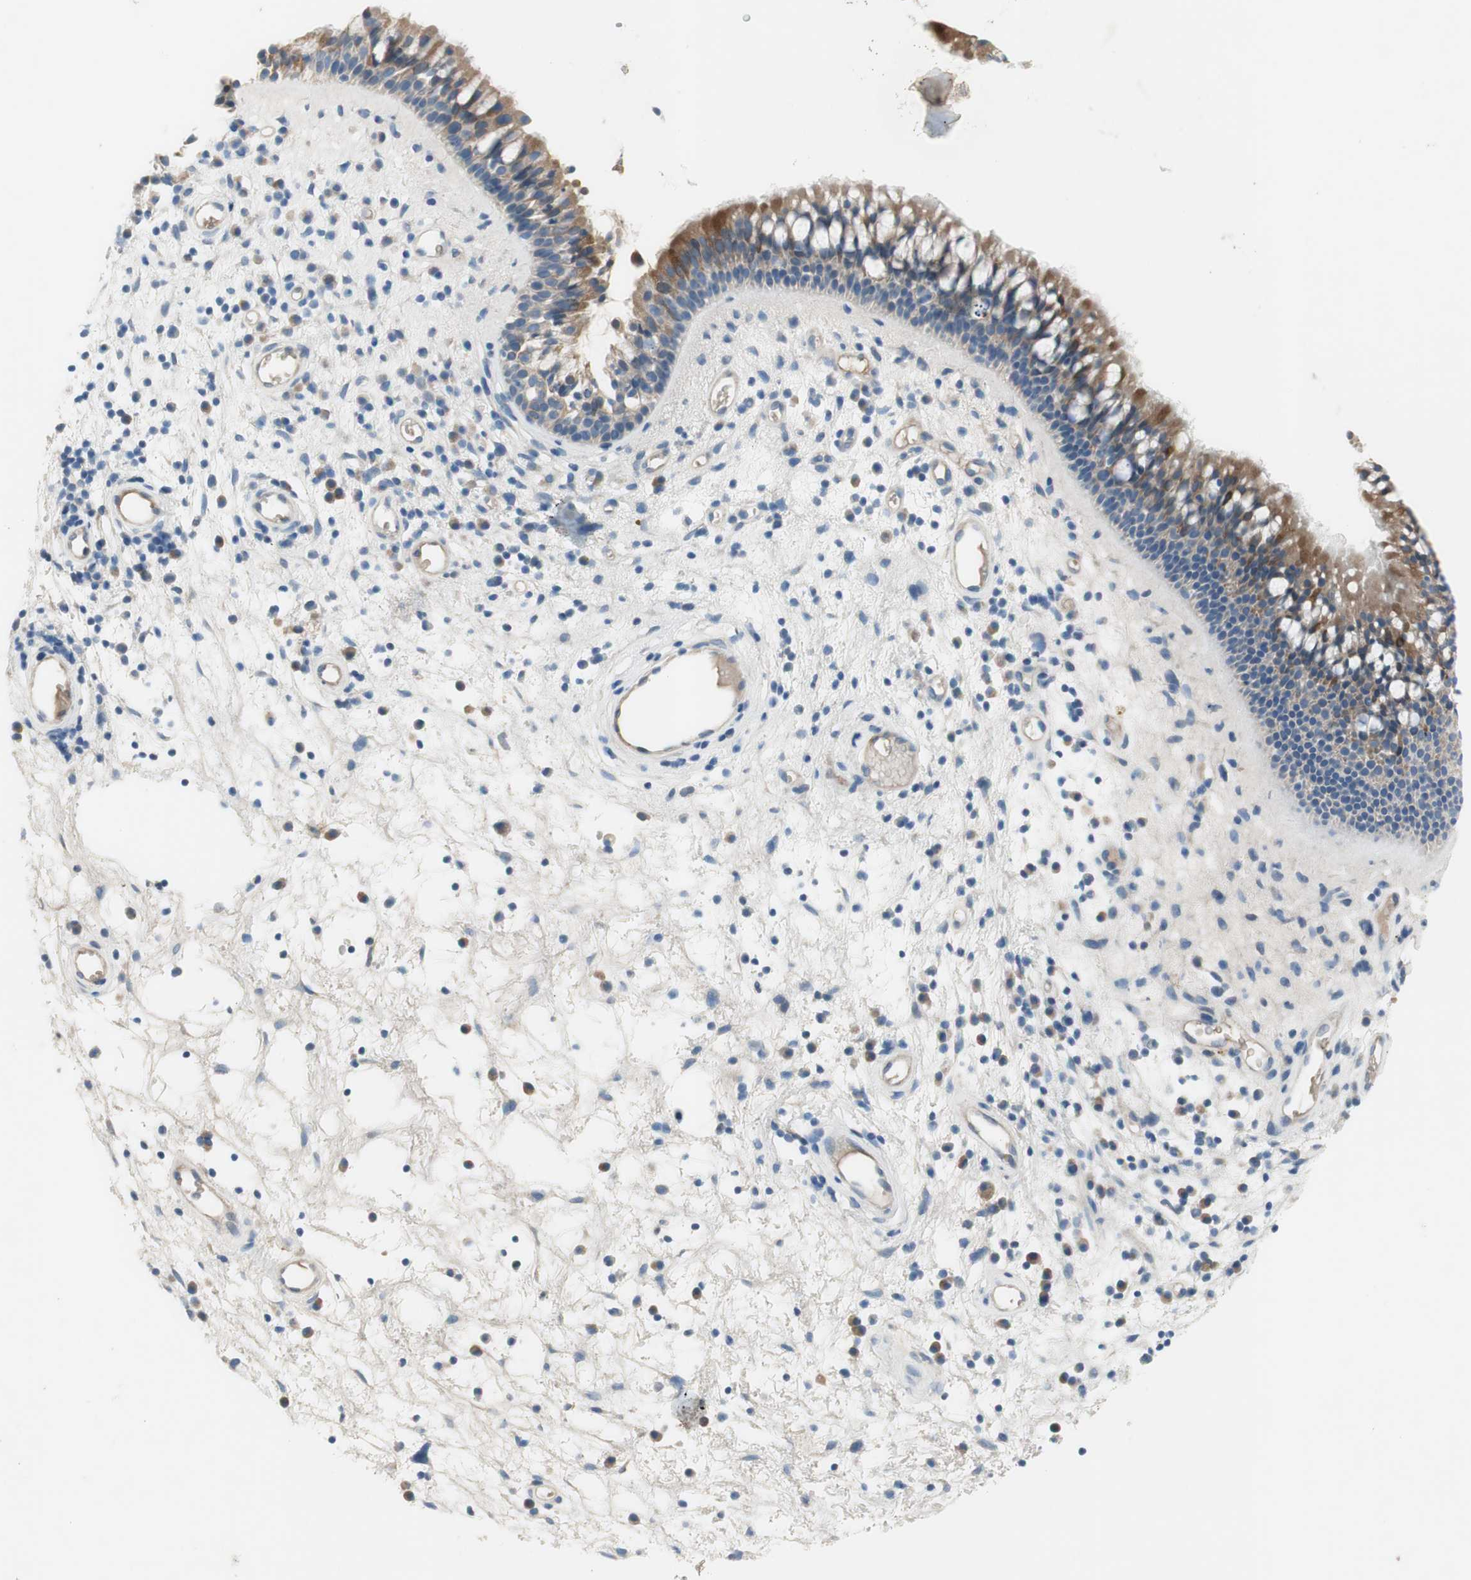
{"staining": {"intensity": "moderate", "quantity": ">75%", "location": "cytoplasmic/membranous"}, "tissue": "nasopharynx", "cell_type": "Respiratory epithelial cells", "image_type": "normal", "snomed": [{"axis": "morphology", "description": "Normal tissue, NOS"}, {"axis": "morphology", "description": "Inflammation, NOS"}, {"axis": "topography", "description": "Nasopharynx"}], "caption": "Protein staining of normal nasopharynx displays moderate cytoplasmic/membranous expression in about >75% of respiratory epithelial cells. (DAB (3,3'-diaminobenzidine) IHC, brown staining for protein, blue staining for nuclei).", "gene": "FDFT1", "patient": {"sex": "male", "age": 48}}